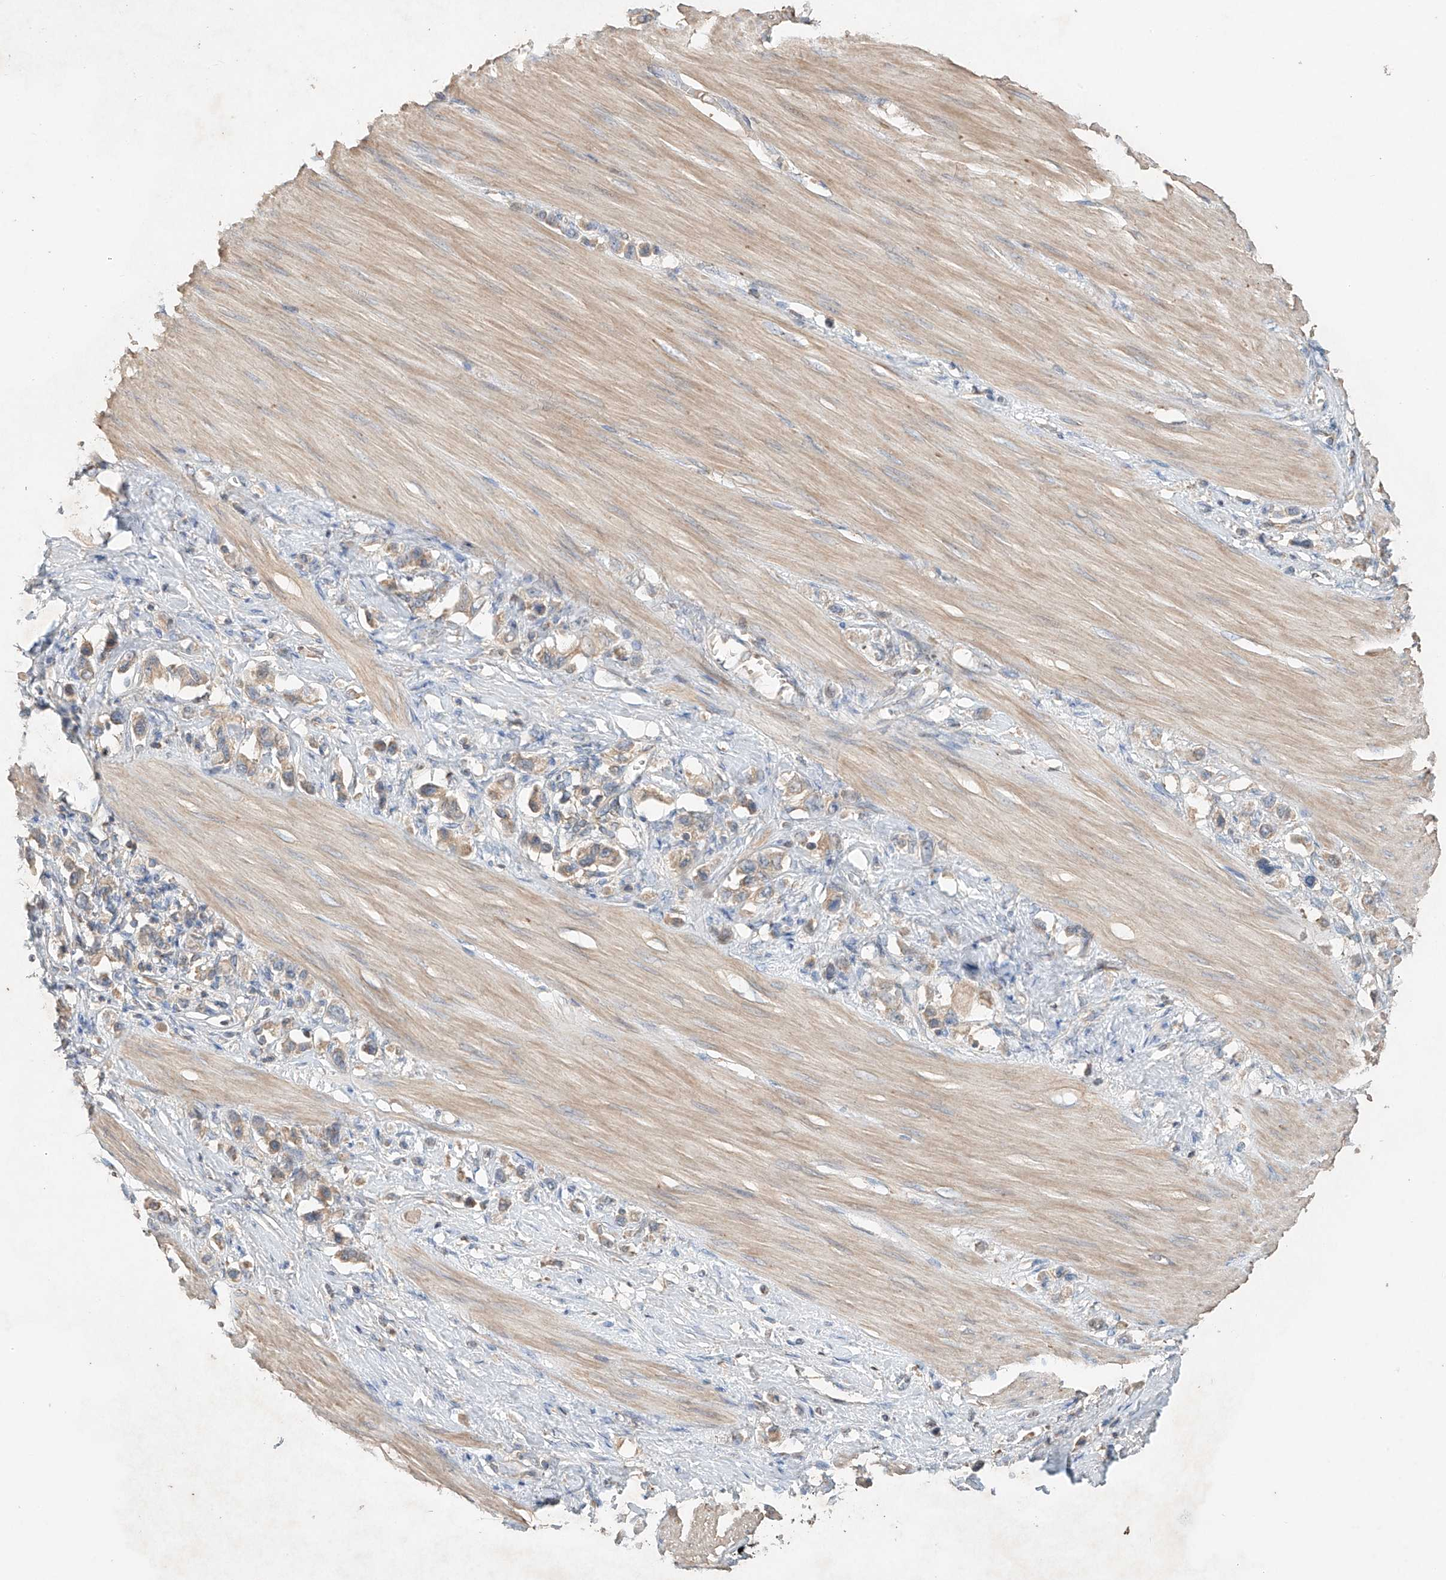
{"staining": {"intensity": "weak", "quantity": "25%-75%", "location": "cytoplasmic/membranous"}, "tissue": "stomach cancer", "cell_type": "Tumor cells", "image_type": "cancer", "snomed": [{"axis": "morphology", "description": "Adenocarcinoma, NOS"}, {"axis": "topography", "description": "Stomach"}], "caption": "A low amount of weak cytoplasmic/membranous staining is identified in about 25%-75% of tumor cells in stomach cancer (adenocarcinoma) tissue.", "gene": "GNB1L", "patient": {"sex": "female", "age": 65}}